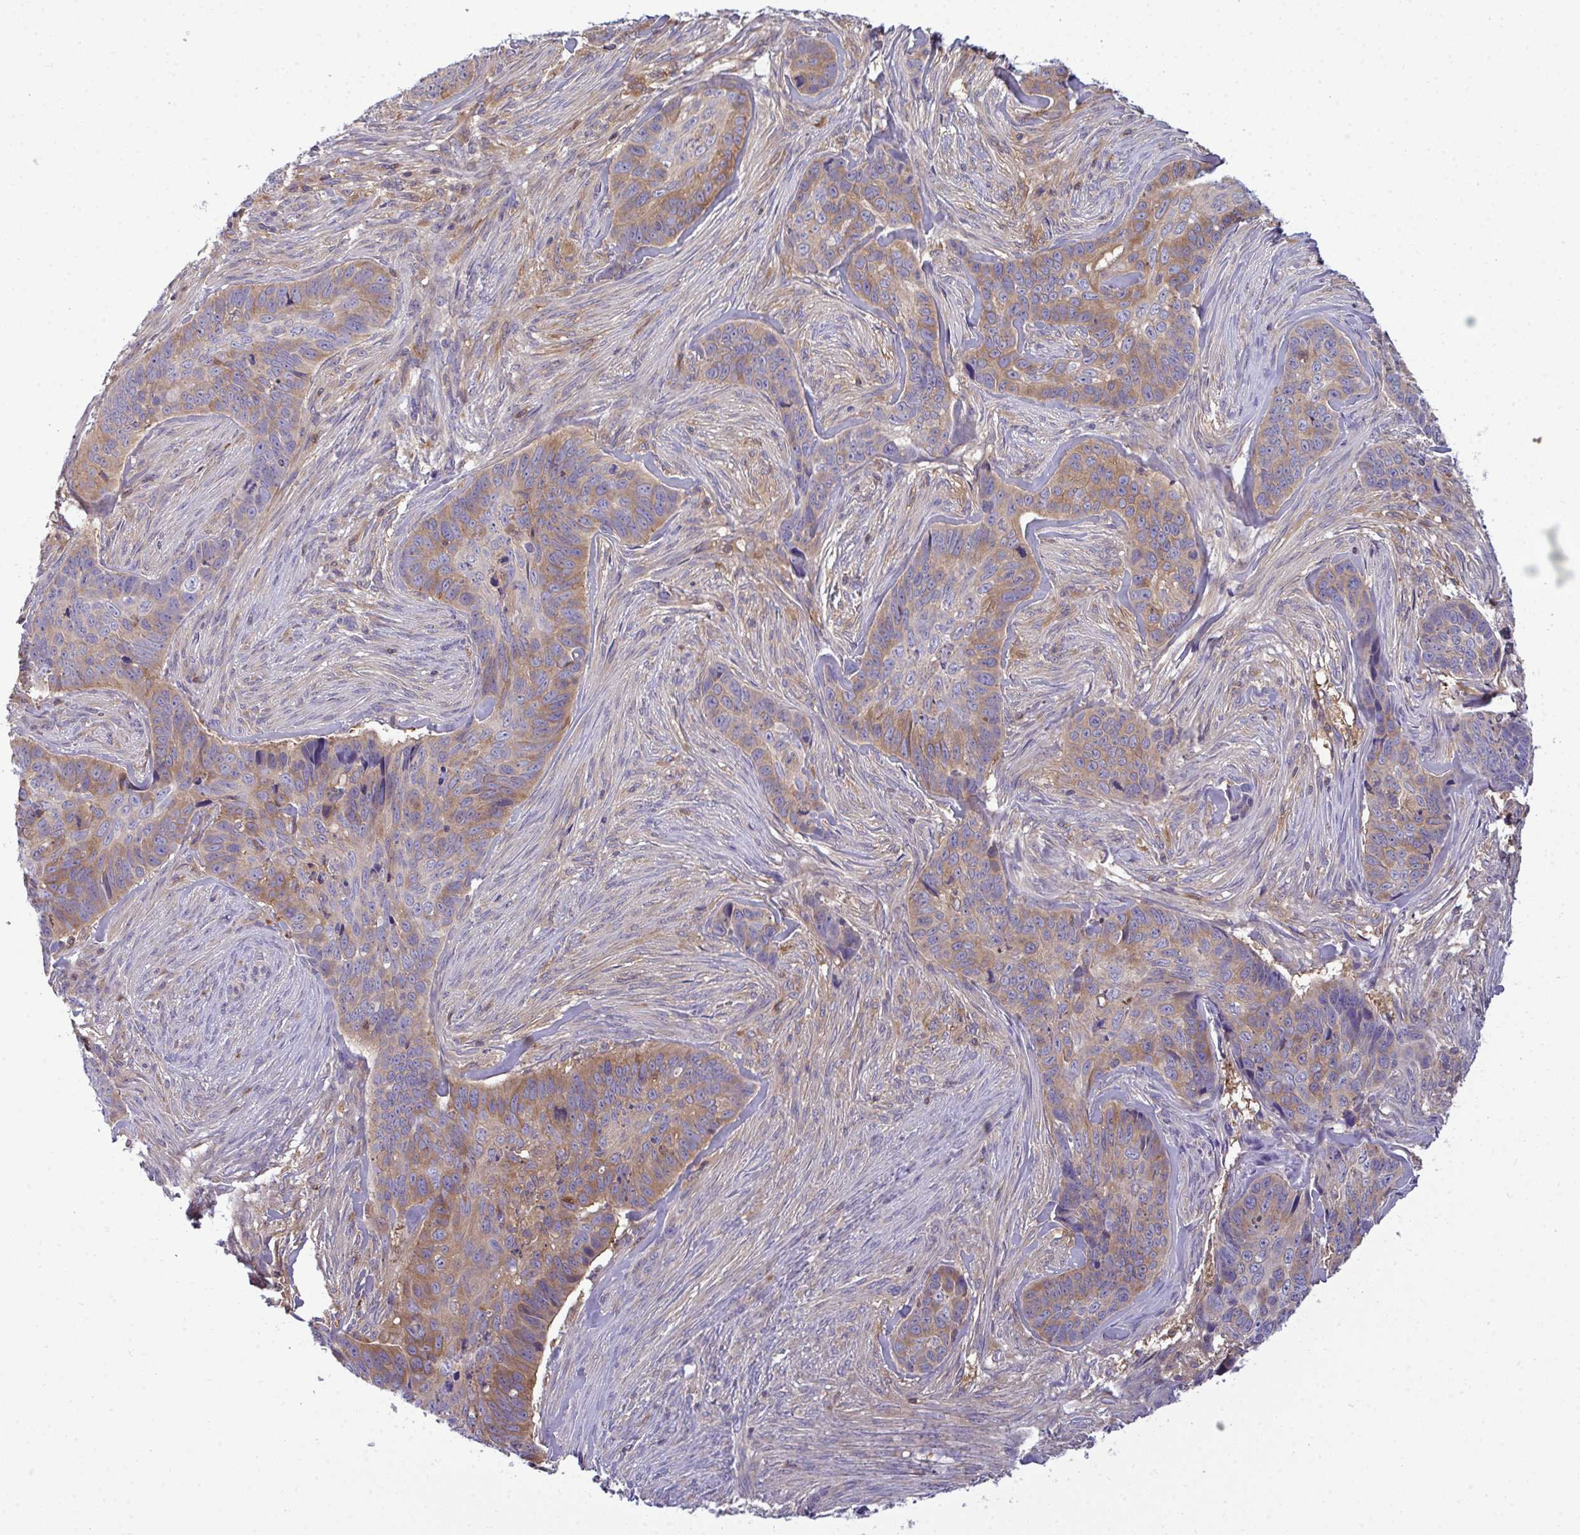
{"staining": {"intensity": "moderate", "quantity": ">75%", "location": "cytoplasmic/membranous"}, "tissue": "skin cancer", "cell_type": "Tumor cells", "image_type": "cancer", "snomed": [{"axis": "morphology", "description": "Basal cell carcinoma"}, {"axis": "topography", "description": "Skin"}], "caption": "Human skin basal cell carcinoma stained with a brown dye shows moderate cytoplasmic/membranous positive expression in about >75% of tumor cells.", "gene": "SLC30A6", "patient": {"sex": "female", "age": 82}}